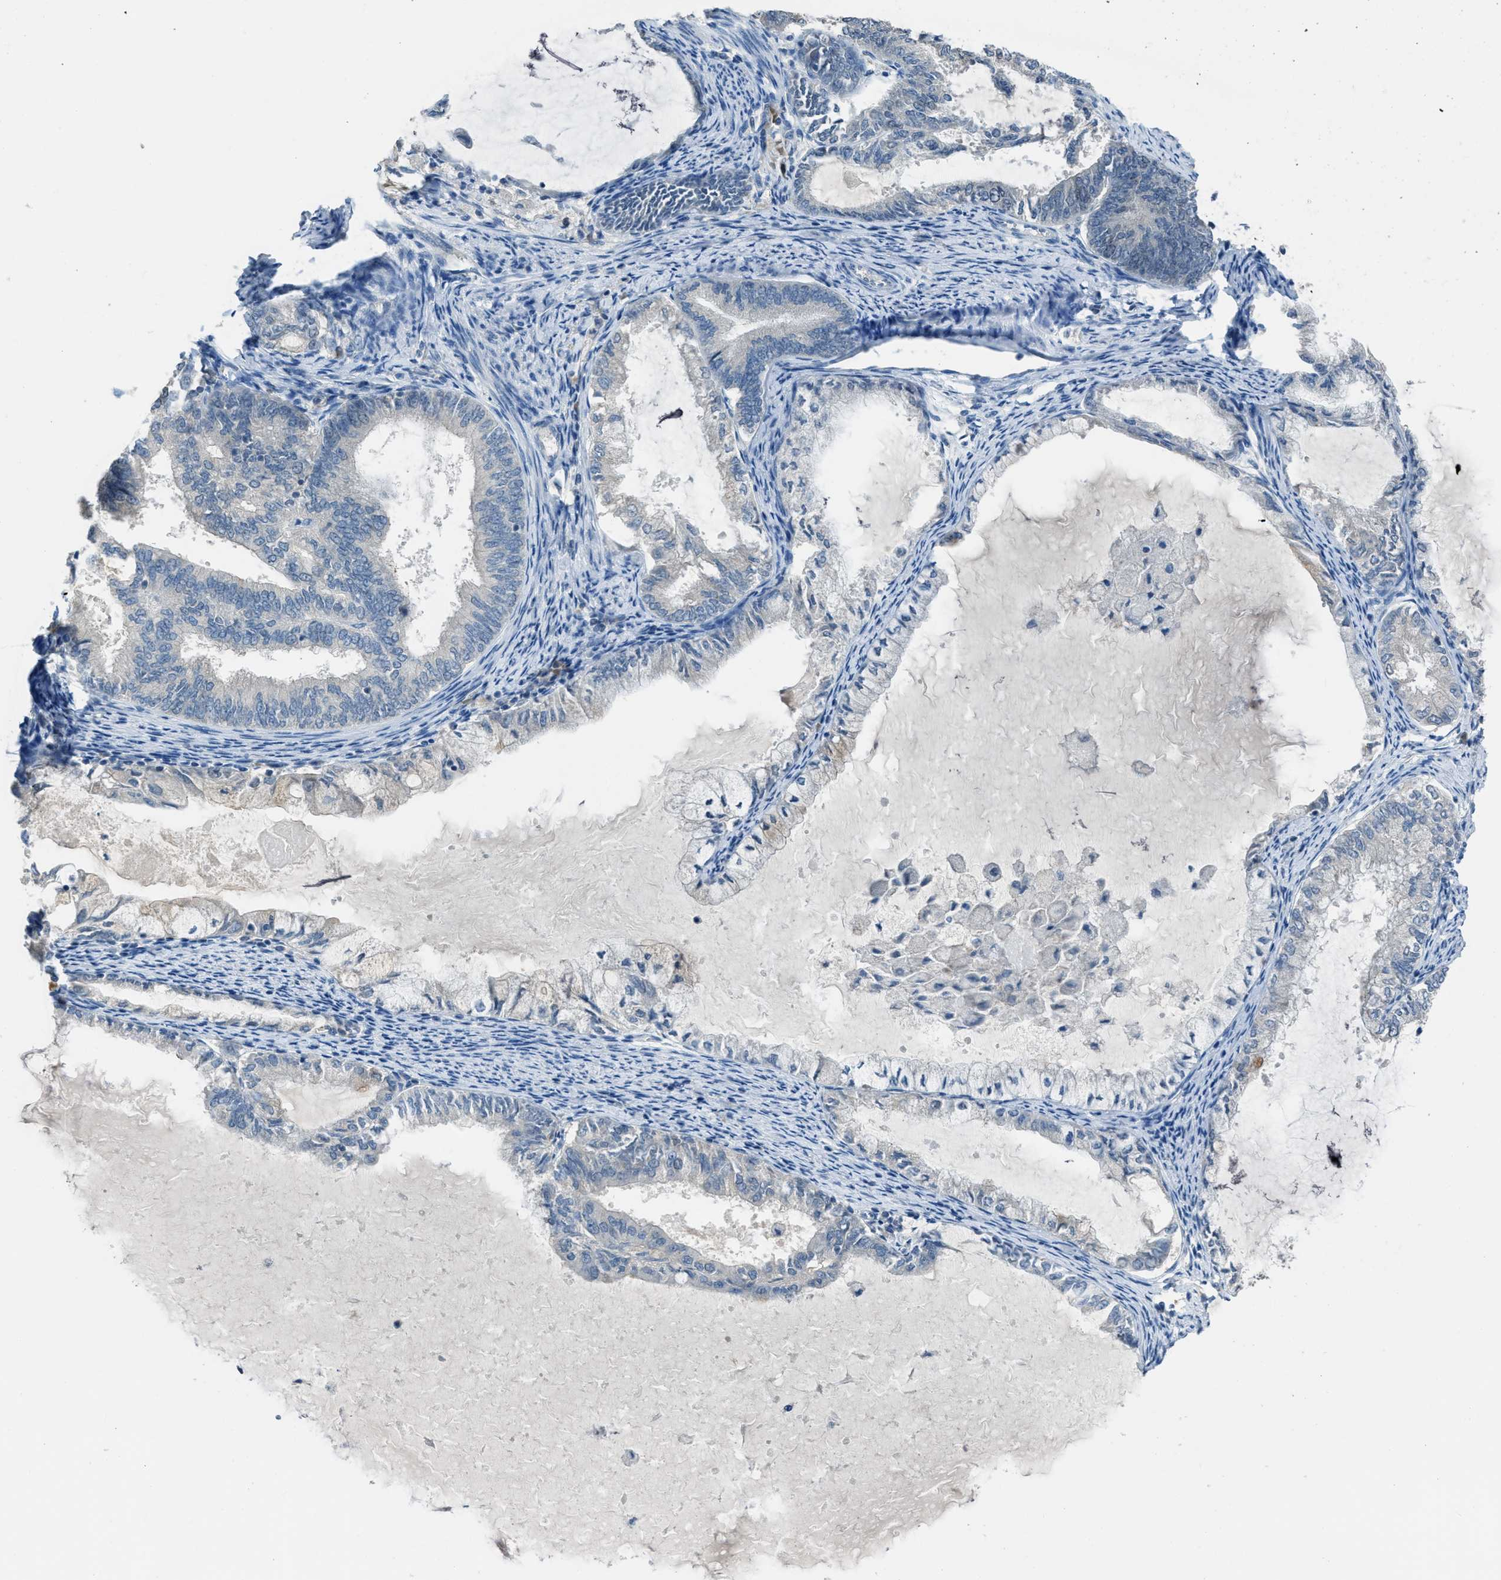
{"staining": {"intensity": "negative", "quantity": "none", "location": "none"}, "tissue": "endometrial cancer", "cell_type": "Tumor cells", "image_type": "cancer", "snomed": [{"axis": "morphology", "description": "Adenocarcinoma, NOS"}, {"axis": "topography", "description": "Endometrium"}], "caption": "Immunohistochemical staining of human adenocarcinoma (endometrial) reveals no significant staining in tumor cells. (Brightfield microscopy of DAB (3,3'-diaminobenzidine) IHC at high magnification).", "gene": "MIS18A", "patient": {"sex": "female", "age": 86}}